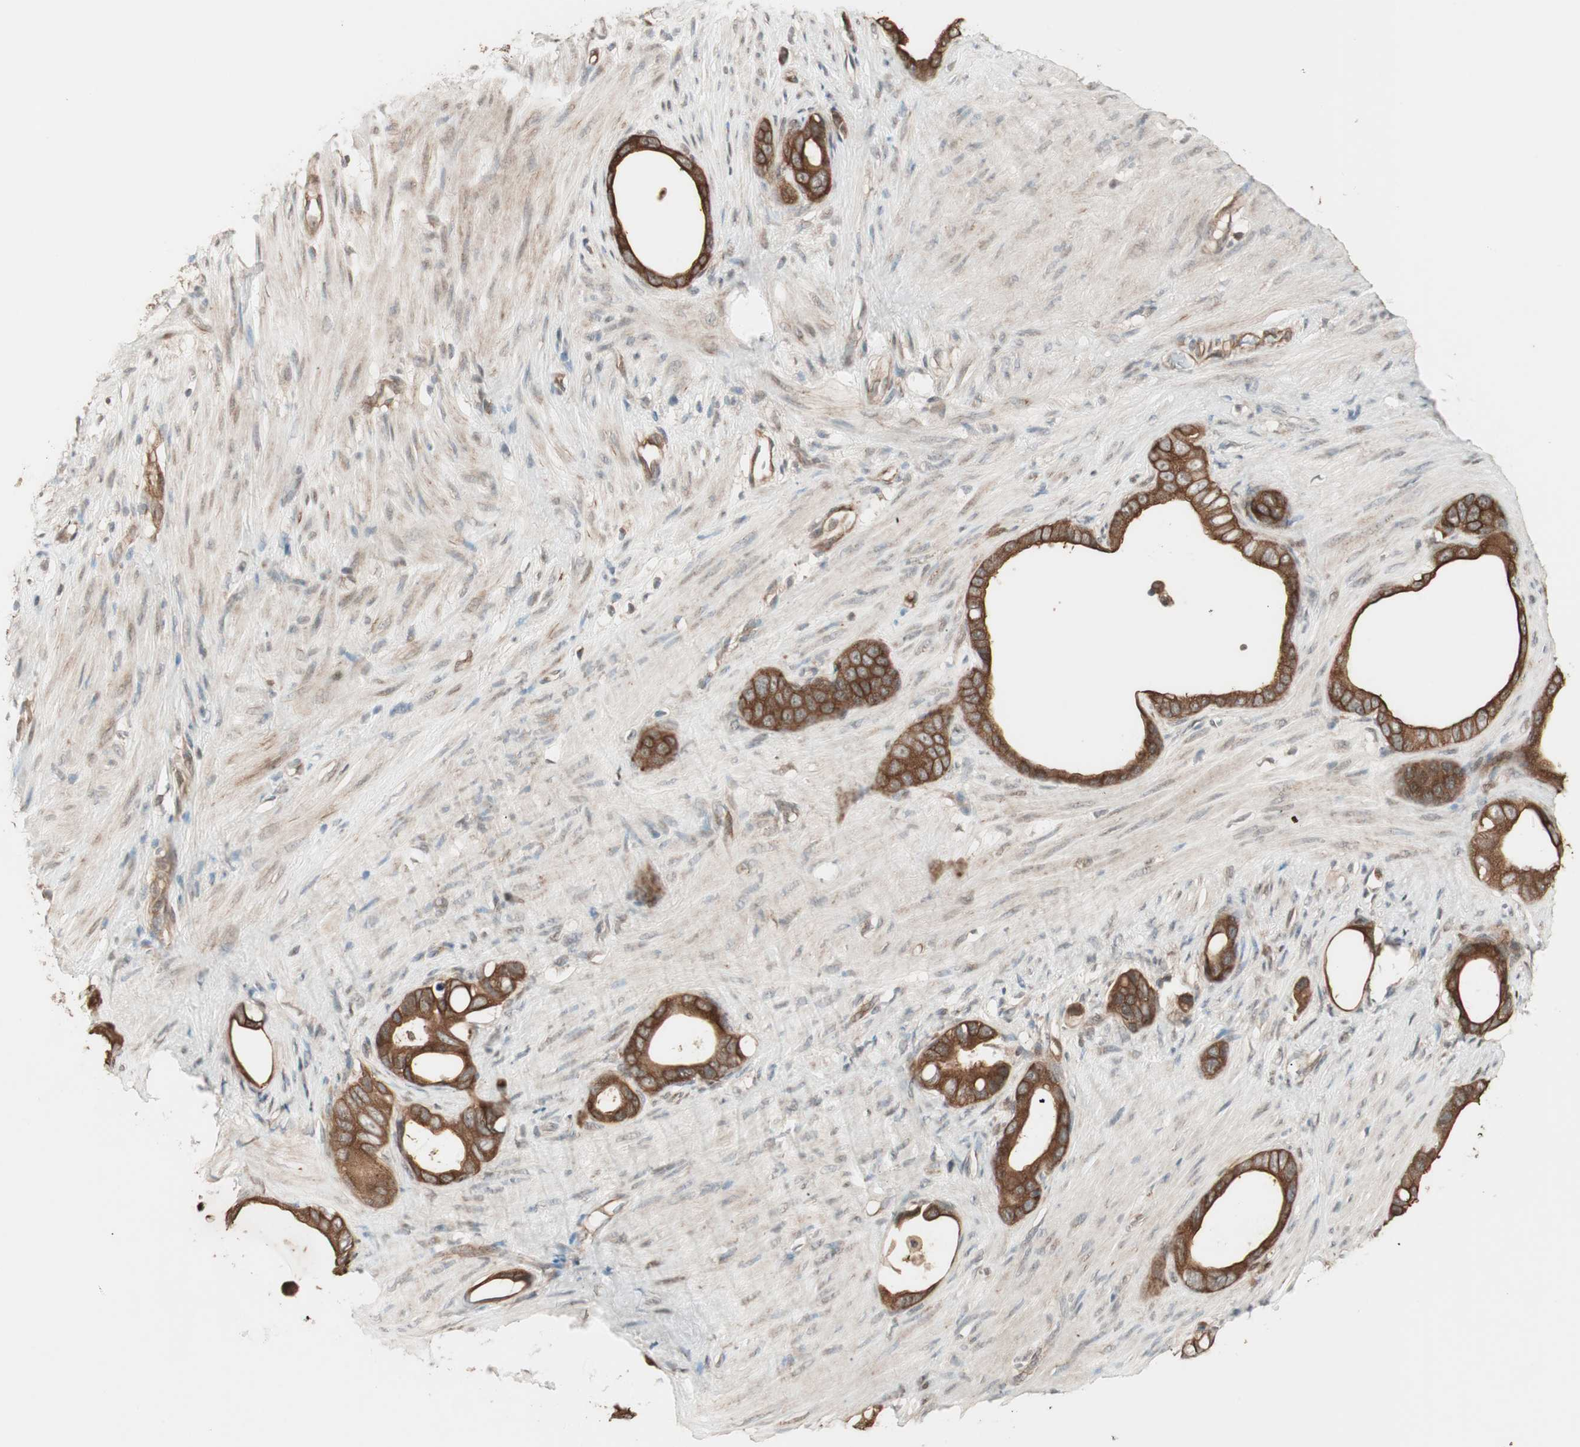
{"staining": {"intensity": "strong", "quantity": ">75%", "location": "cytoplasmic/membranous"}, "tissue": "stomach cancer", "cell_type": "Tumor cells", "image_type": "cancer", "snomed": [{"axis": "morphology", "description": "Adenocarcinoma, NOS"}, {"axis": "topography", "description": "Stomach"}], "caption": "Immunohistochemical staining of adenocarcinoma (stomach) displays strong cytoplasmic/membranous protein positivity in approximately >75% of tumor cells.", "gene": "FBXO5", "patient": {"sex": "female", "age": 75}}